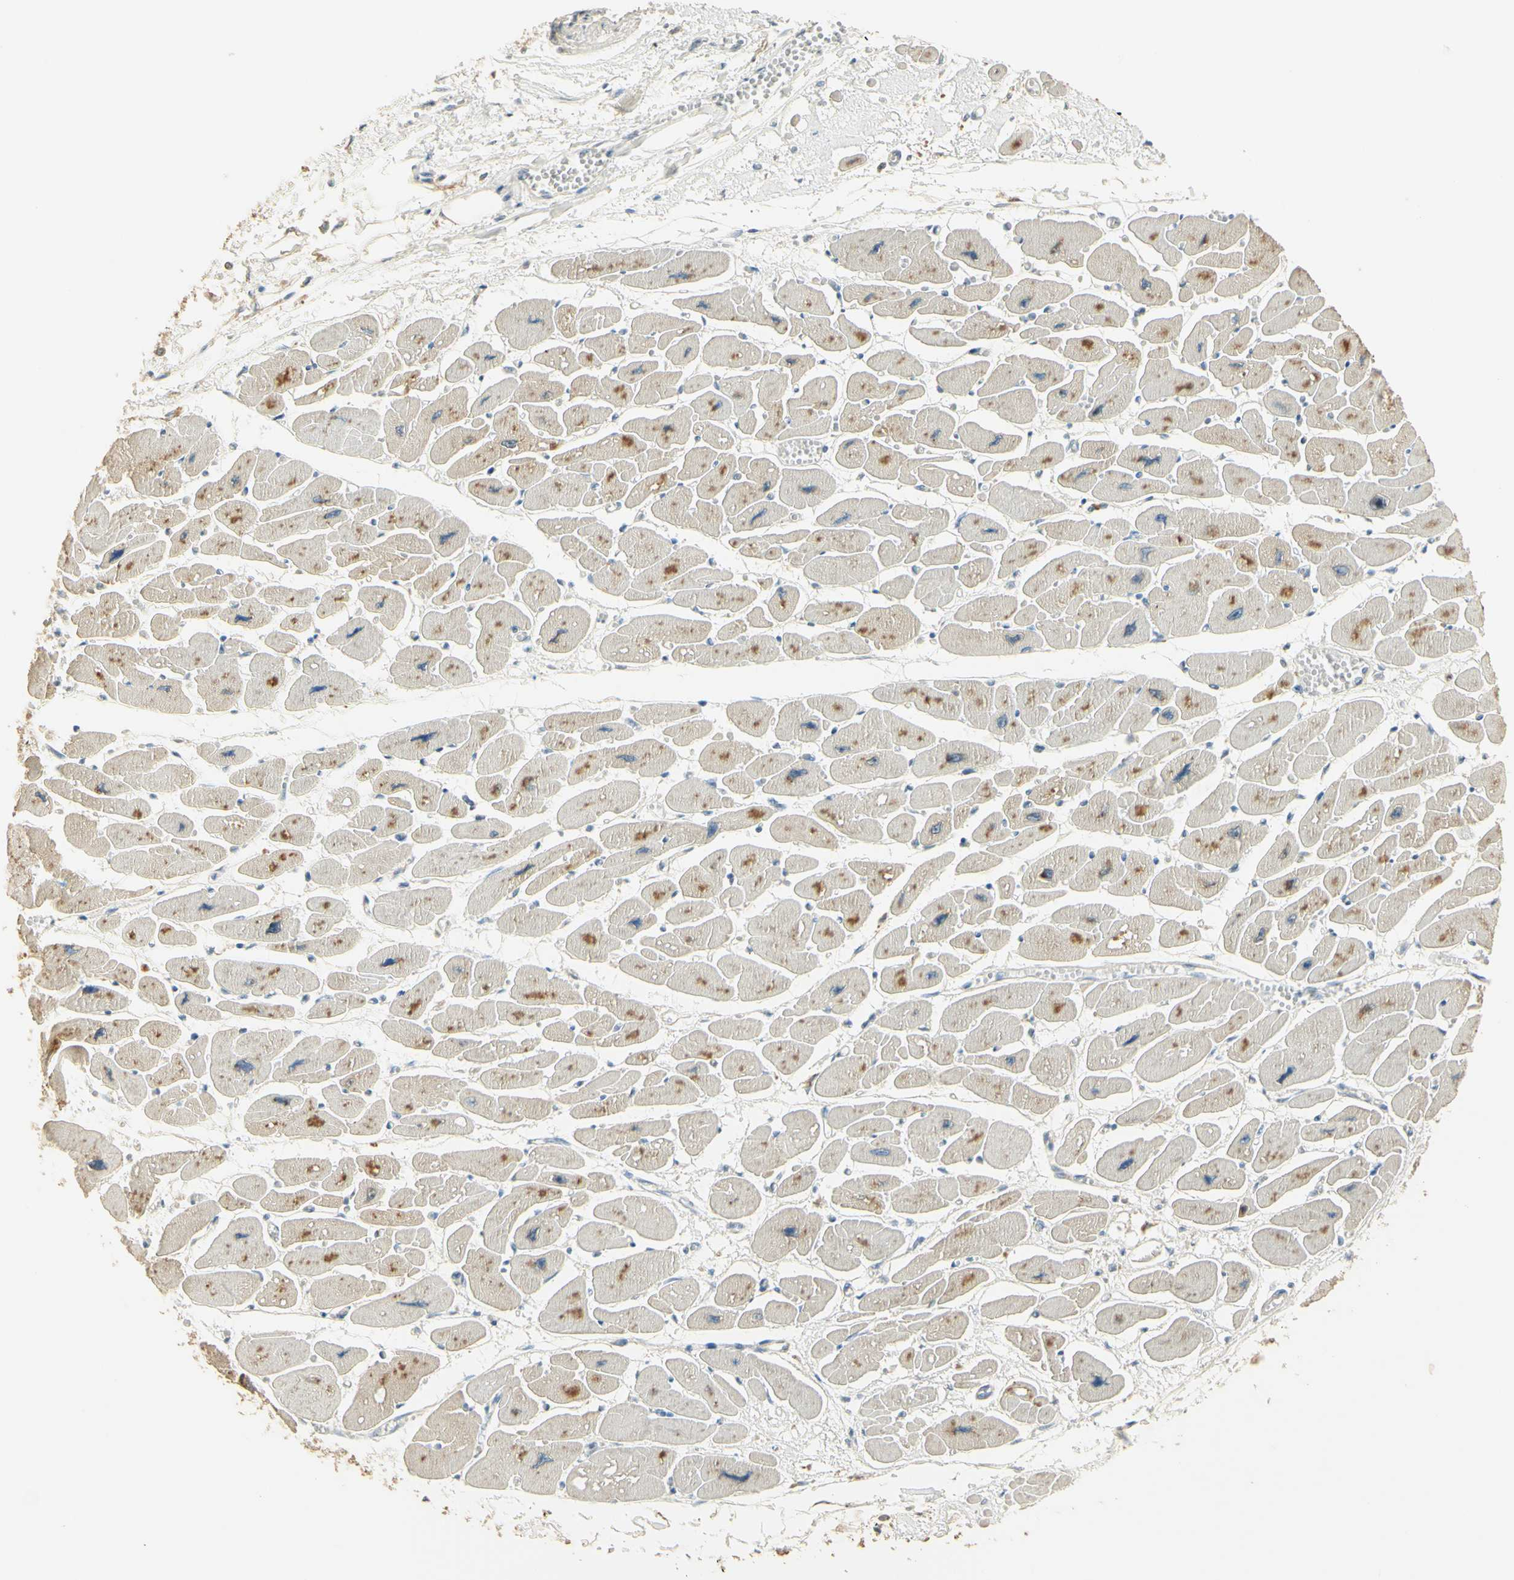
{"staining": {"intensity": "moderate", "quantity": "<25%", "location": "cytoplasmic/membranous"}, "tissue": "heart muscle", "cell_type": "Cardiomyocytes", "image_type": "normal", "snomed": [{"axis": "morphology", "description": "Normal tissue, NOS"}, {"axis": "topography", "description": "Heart"}], "caption": "A micrograph of heart muscle stained for a protein displays moderate cytoplasmic/membranous brown staining in cardiomyocytes. (DAB IHC, brown staining for protein, blue staining for nuclei).", "gene": "UXS1", "patient": {"sex": "female", "age": 54}}